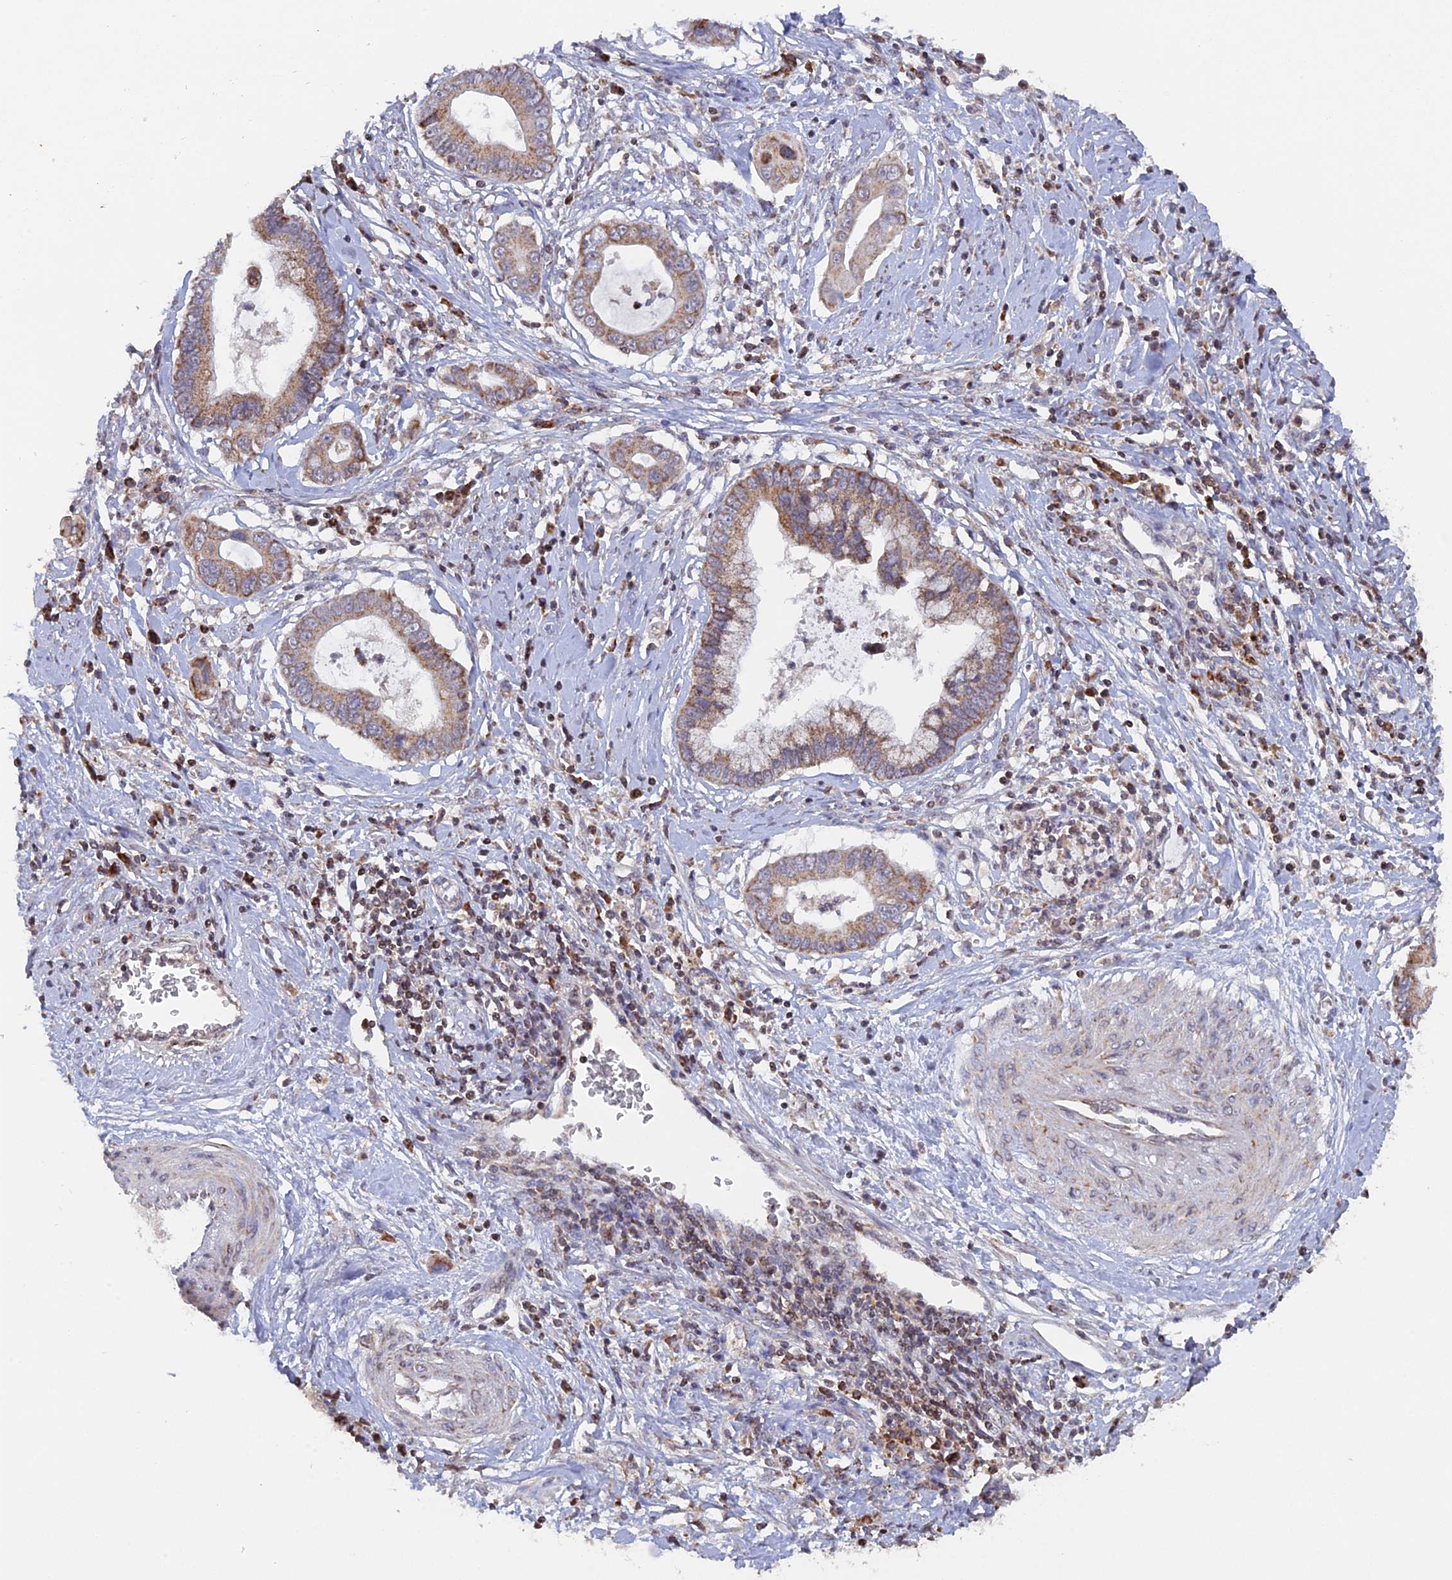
{"staining": {"intensity": "moderate", "quantity": ">75%", "location": "cytoplasmic/membranous"}, "tissue": "cervical cancer", "cell_type": "Tumor cells", "image_type": "cancer", "snomed": [{"axis": "morphology", "description": "Adenocarcinoma, NOS"}, {"axis": "topography", "description": "Cervix"}], "caption": "DAB immunohistochemical staining of cervical adenocarcinoma exhibits moderate cytoplasmic/membranous protein positivity in approximately >75% of tumor cells.", "gene": "MPV17L", "patient": {"sex": "female", "age": 44}}